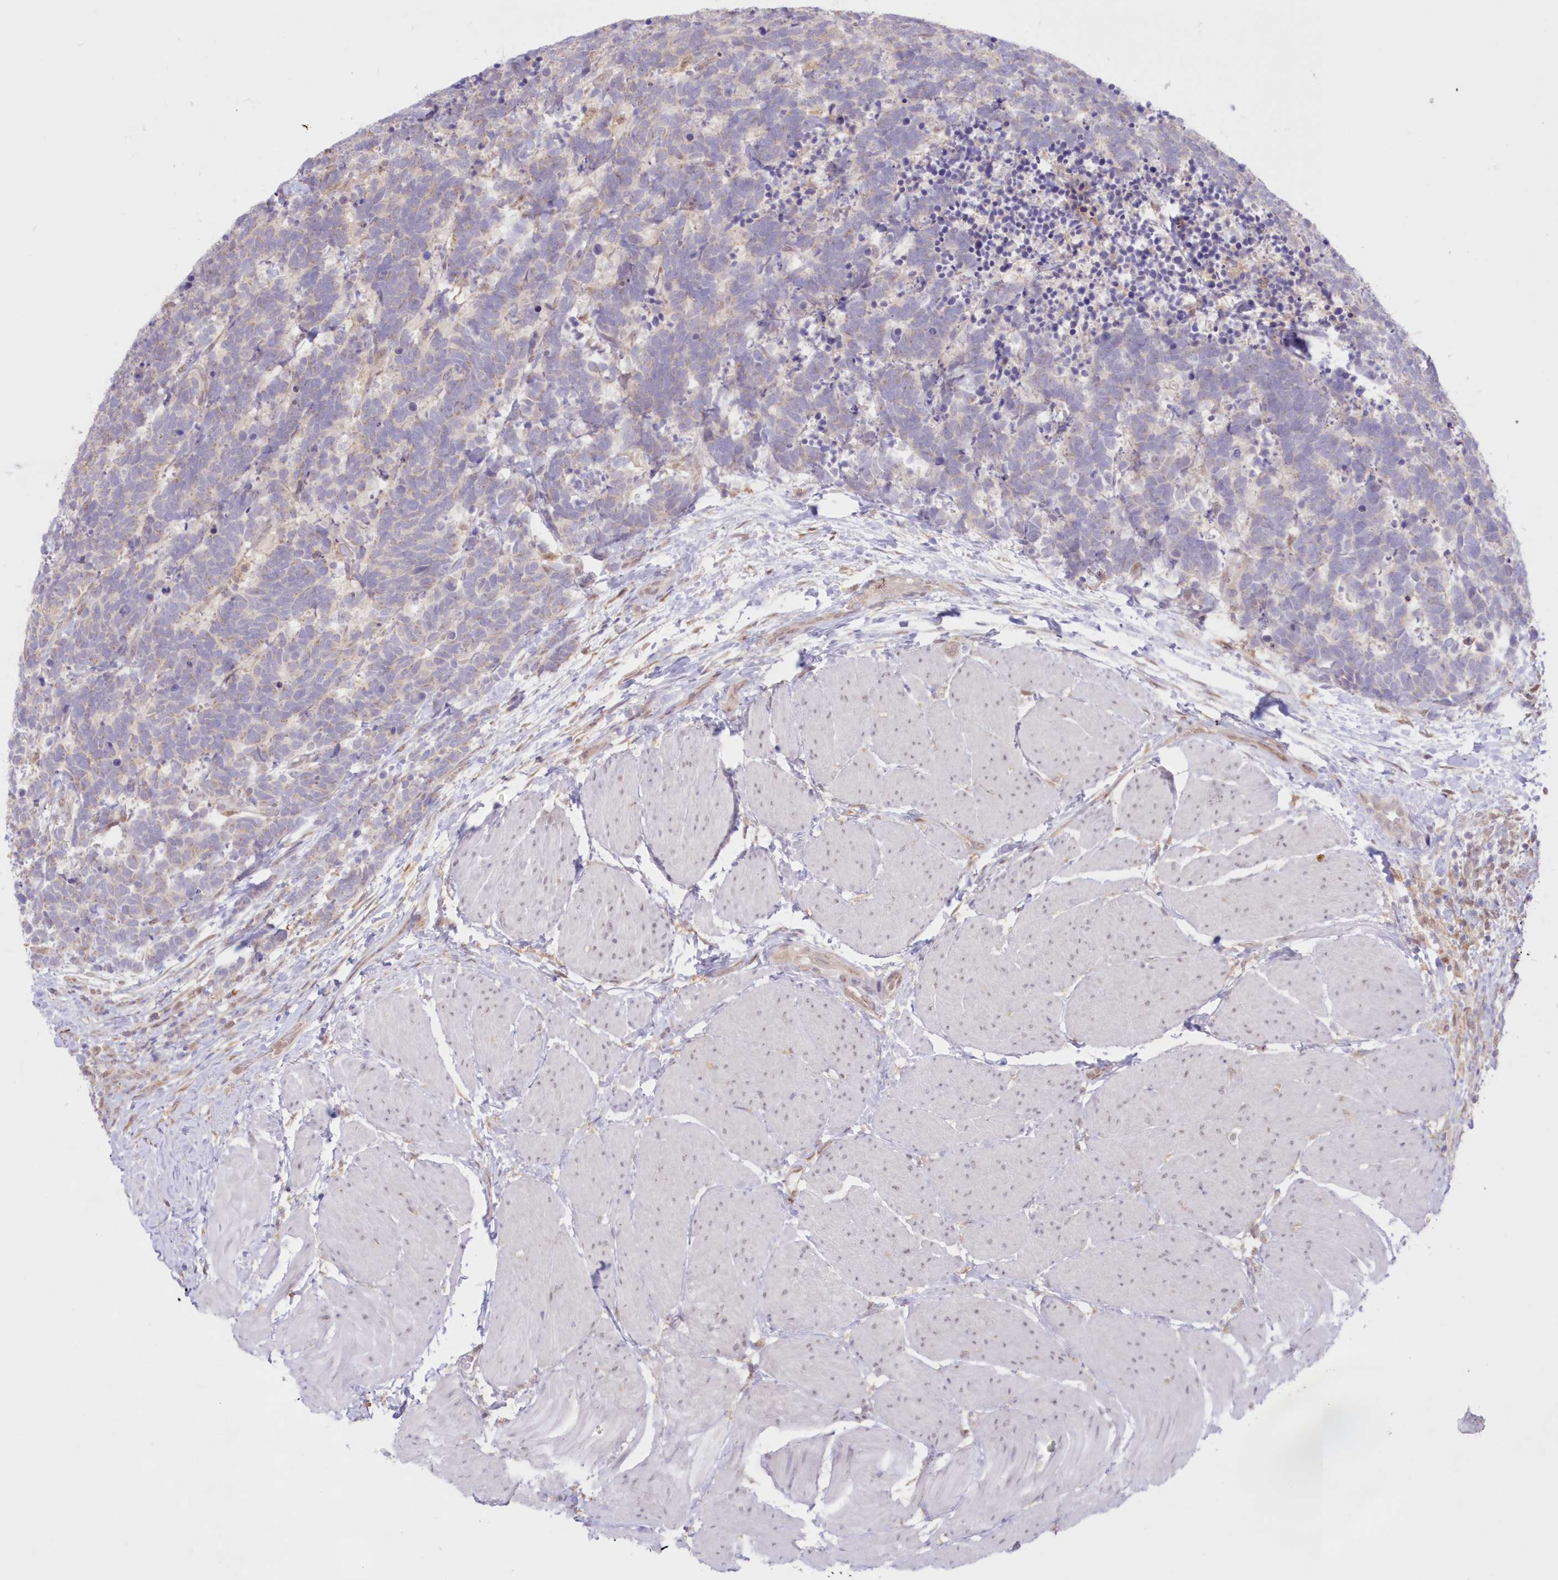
{"staining": {"intensity": "negative", "quantity": "none", "location": "none"}, "tissue": "carcinoid", "cell_type": "Tumor cells", "image_type": "cancer", "snomed": [{"axis": "morphology", "description": "Carcinoma, NOS"}, {"axis": "morphology", "description": "Carcinoid, malignant, NOS"}, {"axis": "topography", "description": "Urinary bladder"}], "caption": "The histopathology image displays no staining of tumor cells in carcinoid.", "gene": "RNPEP", "patient": {"sex": "male", "age": 57}}